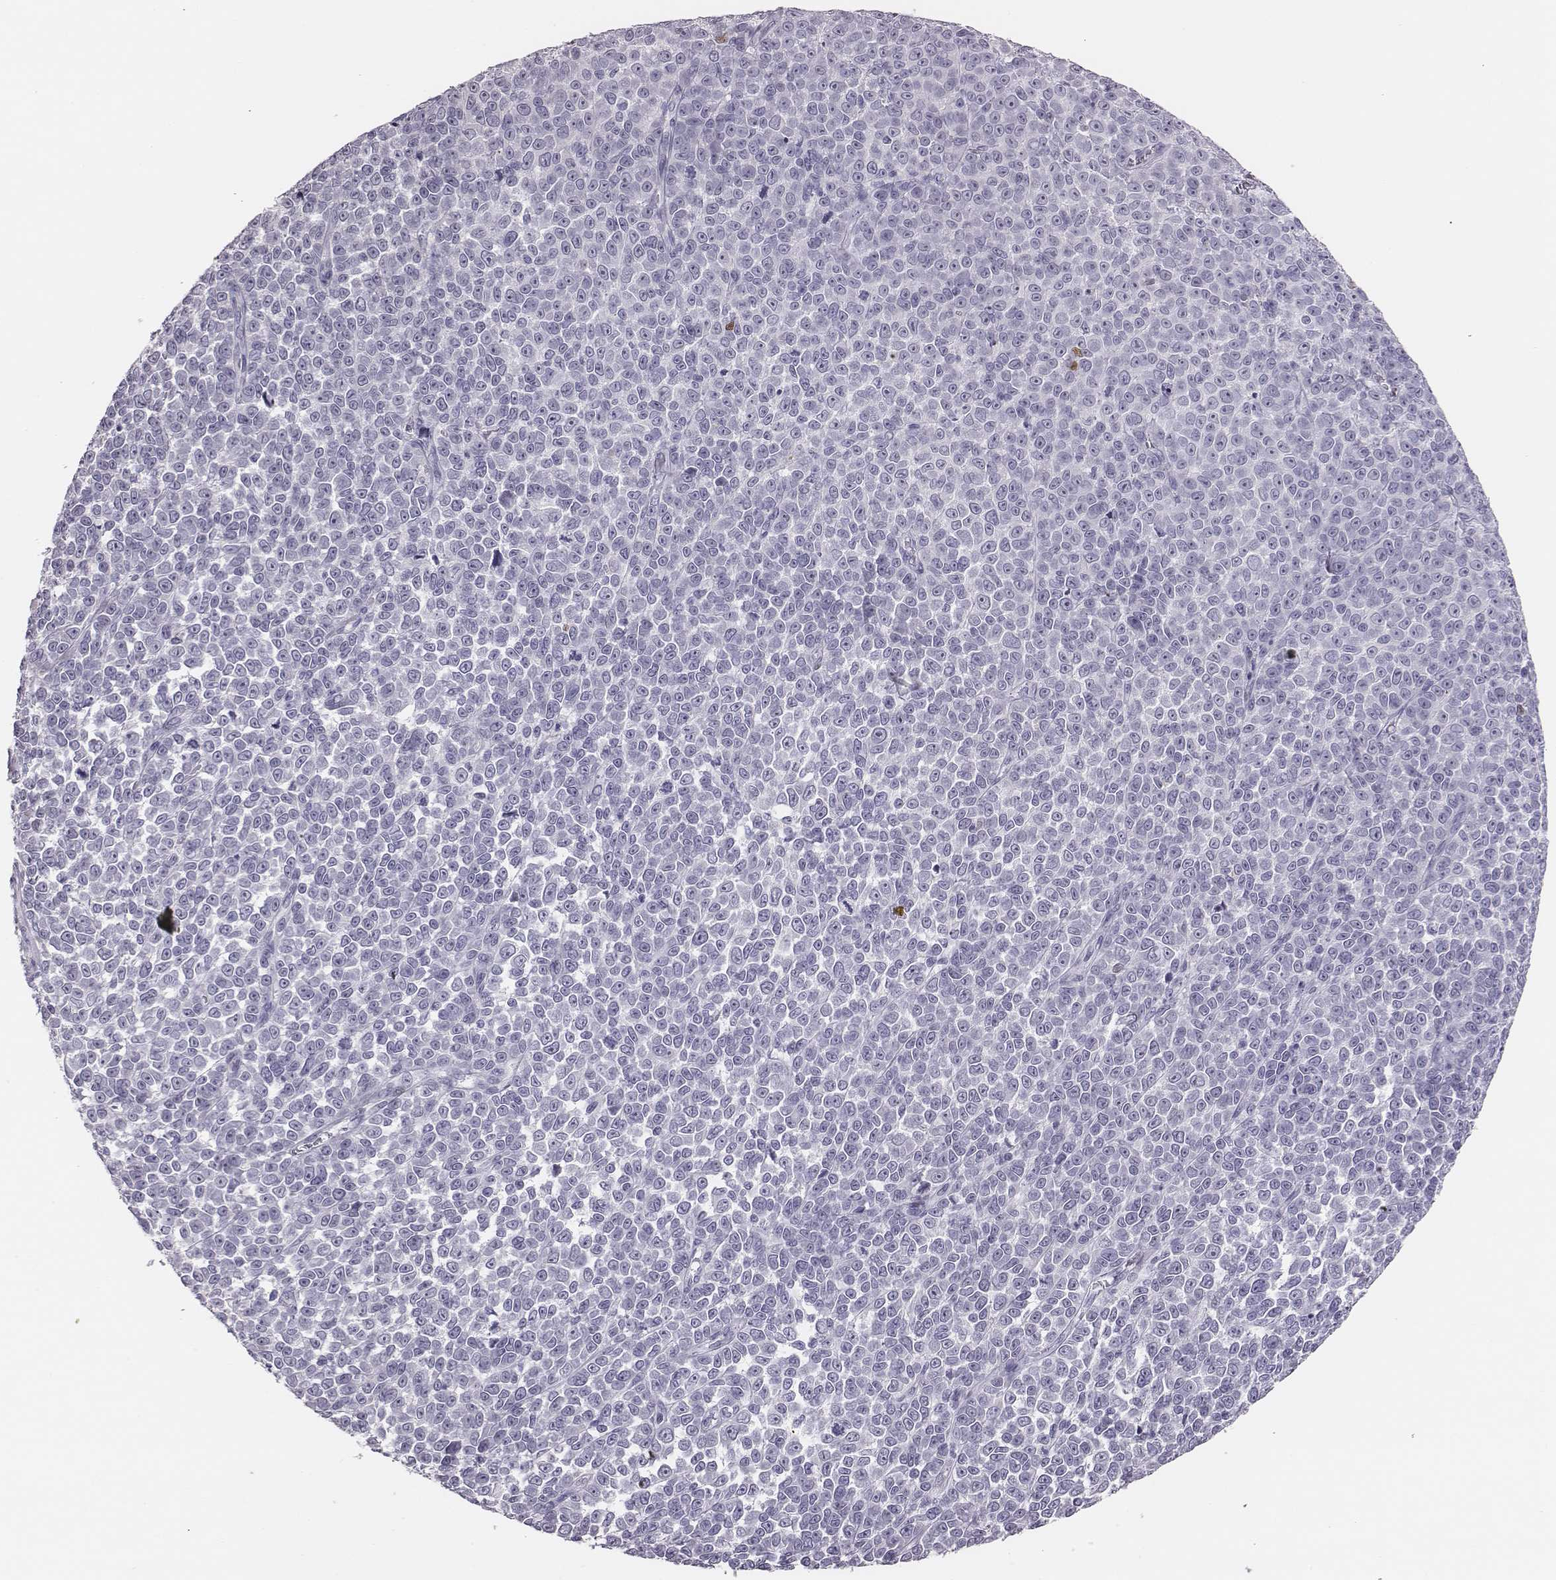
{"staining": {"intensity": "negative", "quantity": "none", "location": "none"}, "tissue": "melanoma", "cell_type": "Tumor cells", "image_type": "cancer", "snomed": [{"axis": "morphology", "description": "Malignant melanoma, NOS"}, {"axis": "topography", "description": "Skin"}], "caption": "Malignant melanoma was stained to show a protein in brown. There is no significant staining in tumor cells.", "gene": "H1-6", "patient": {"sex": "female", "age": 95}}